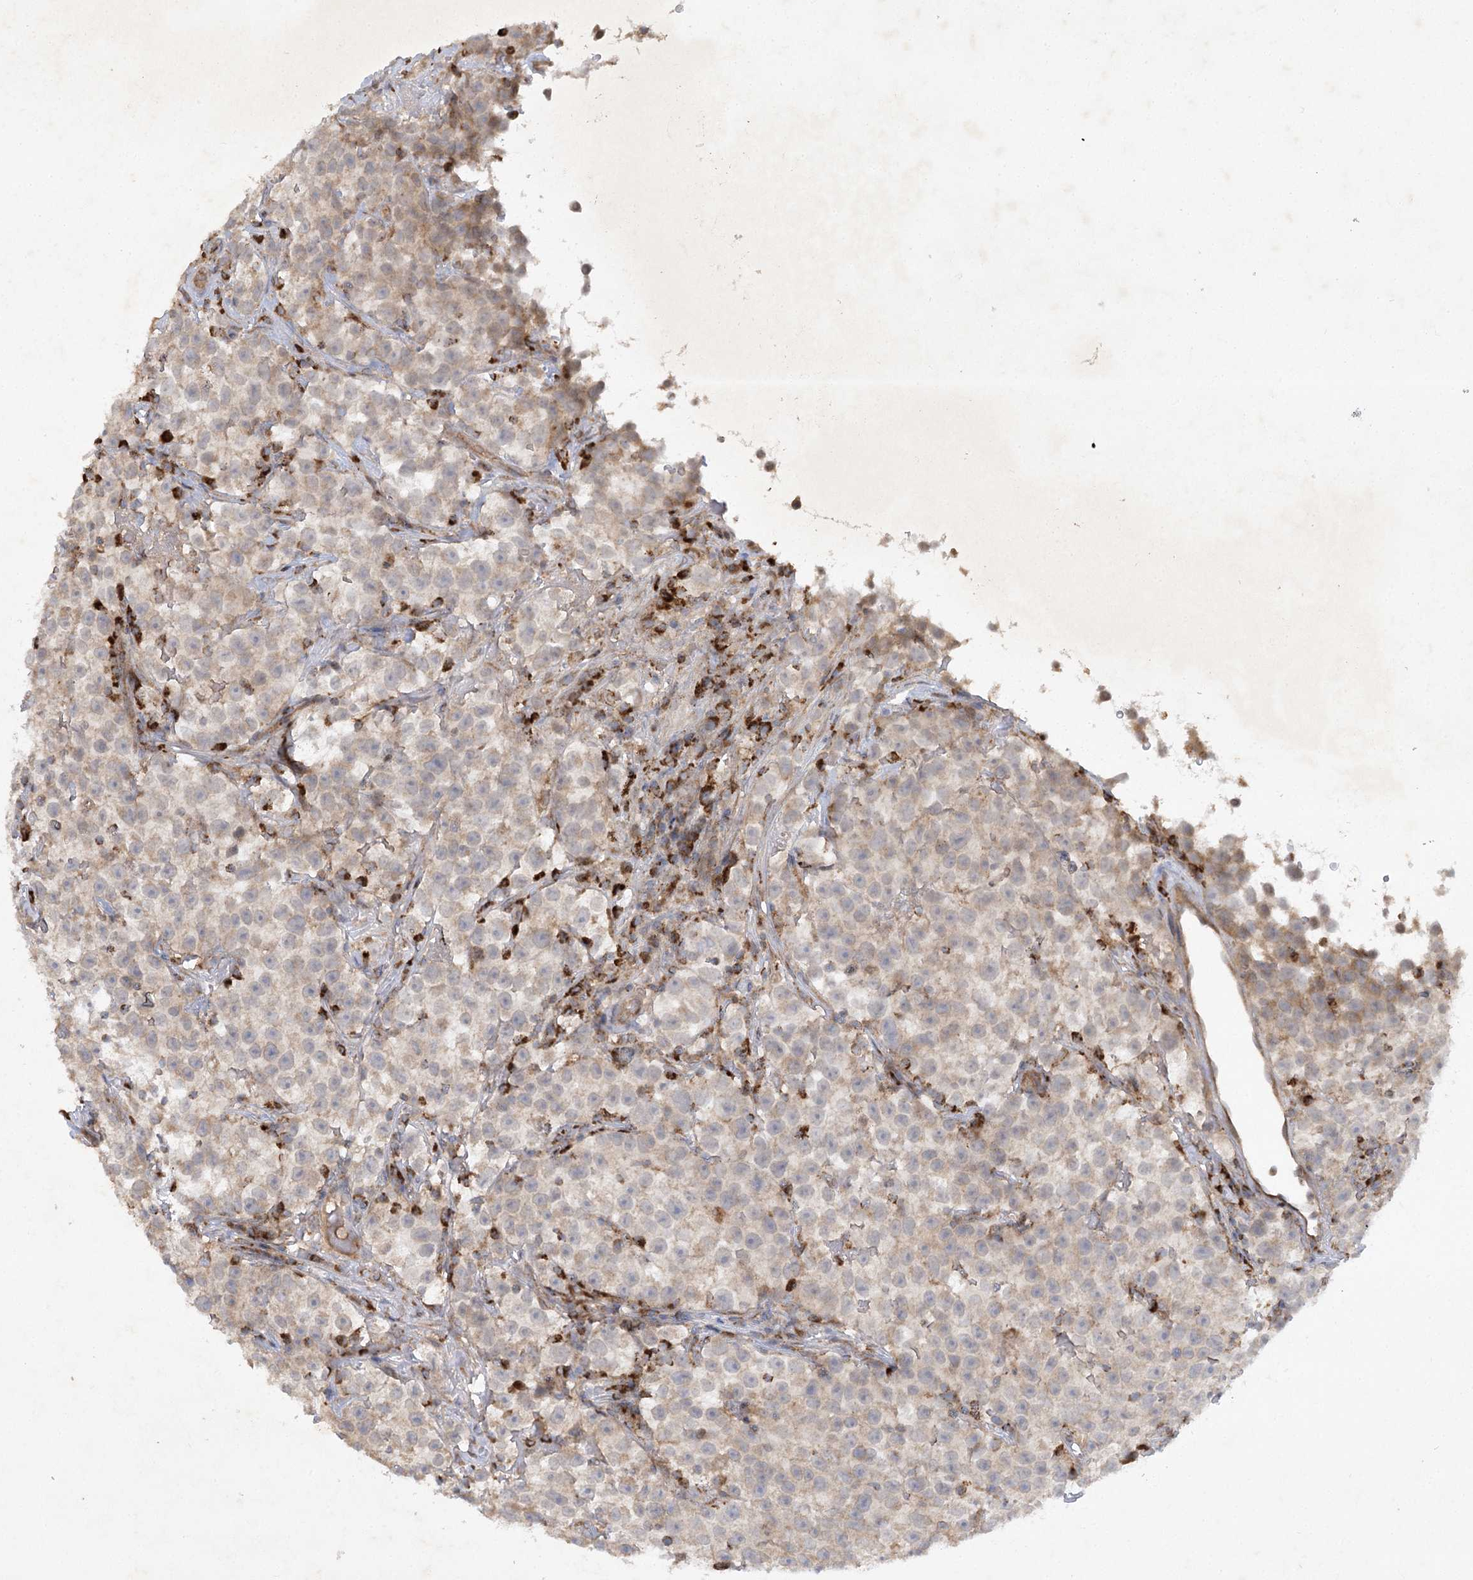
{"staining": {"intensity": "weak", "quantity": "25%-75%", "location": "cytoplasmic/membranous"}, "tissue": "testis cancer", "cell_type": "Tumor cells", "image_type": "cancer", "snomed": [{"axis": "morphology", "description": "Seminoma, NOS"}, {"axis": "topography", "description": "Testis"}], "caption": "IHC histopathology image of testis seminoma stained for a protein (brown), which exhibits low levels of weak cytoplasmic/membranous staining in approximately 25%-75% of tumor cells.", "gene": "TRAF3IP1", "patient": {"sex": "male", "age": 22}}